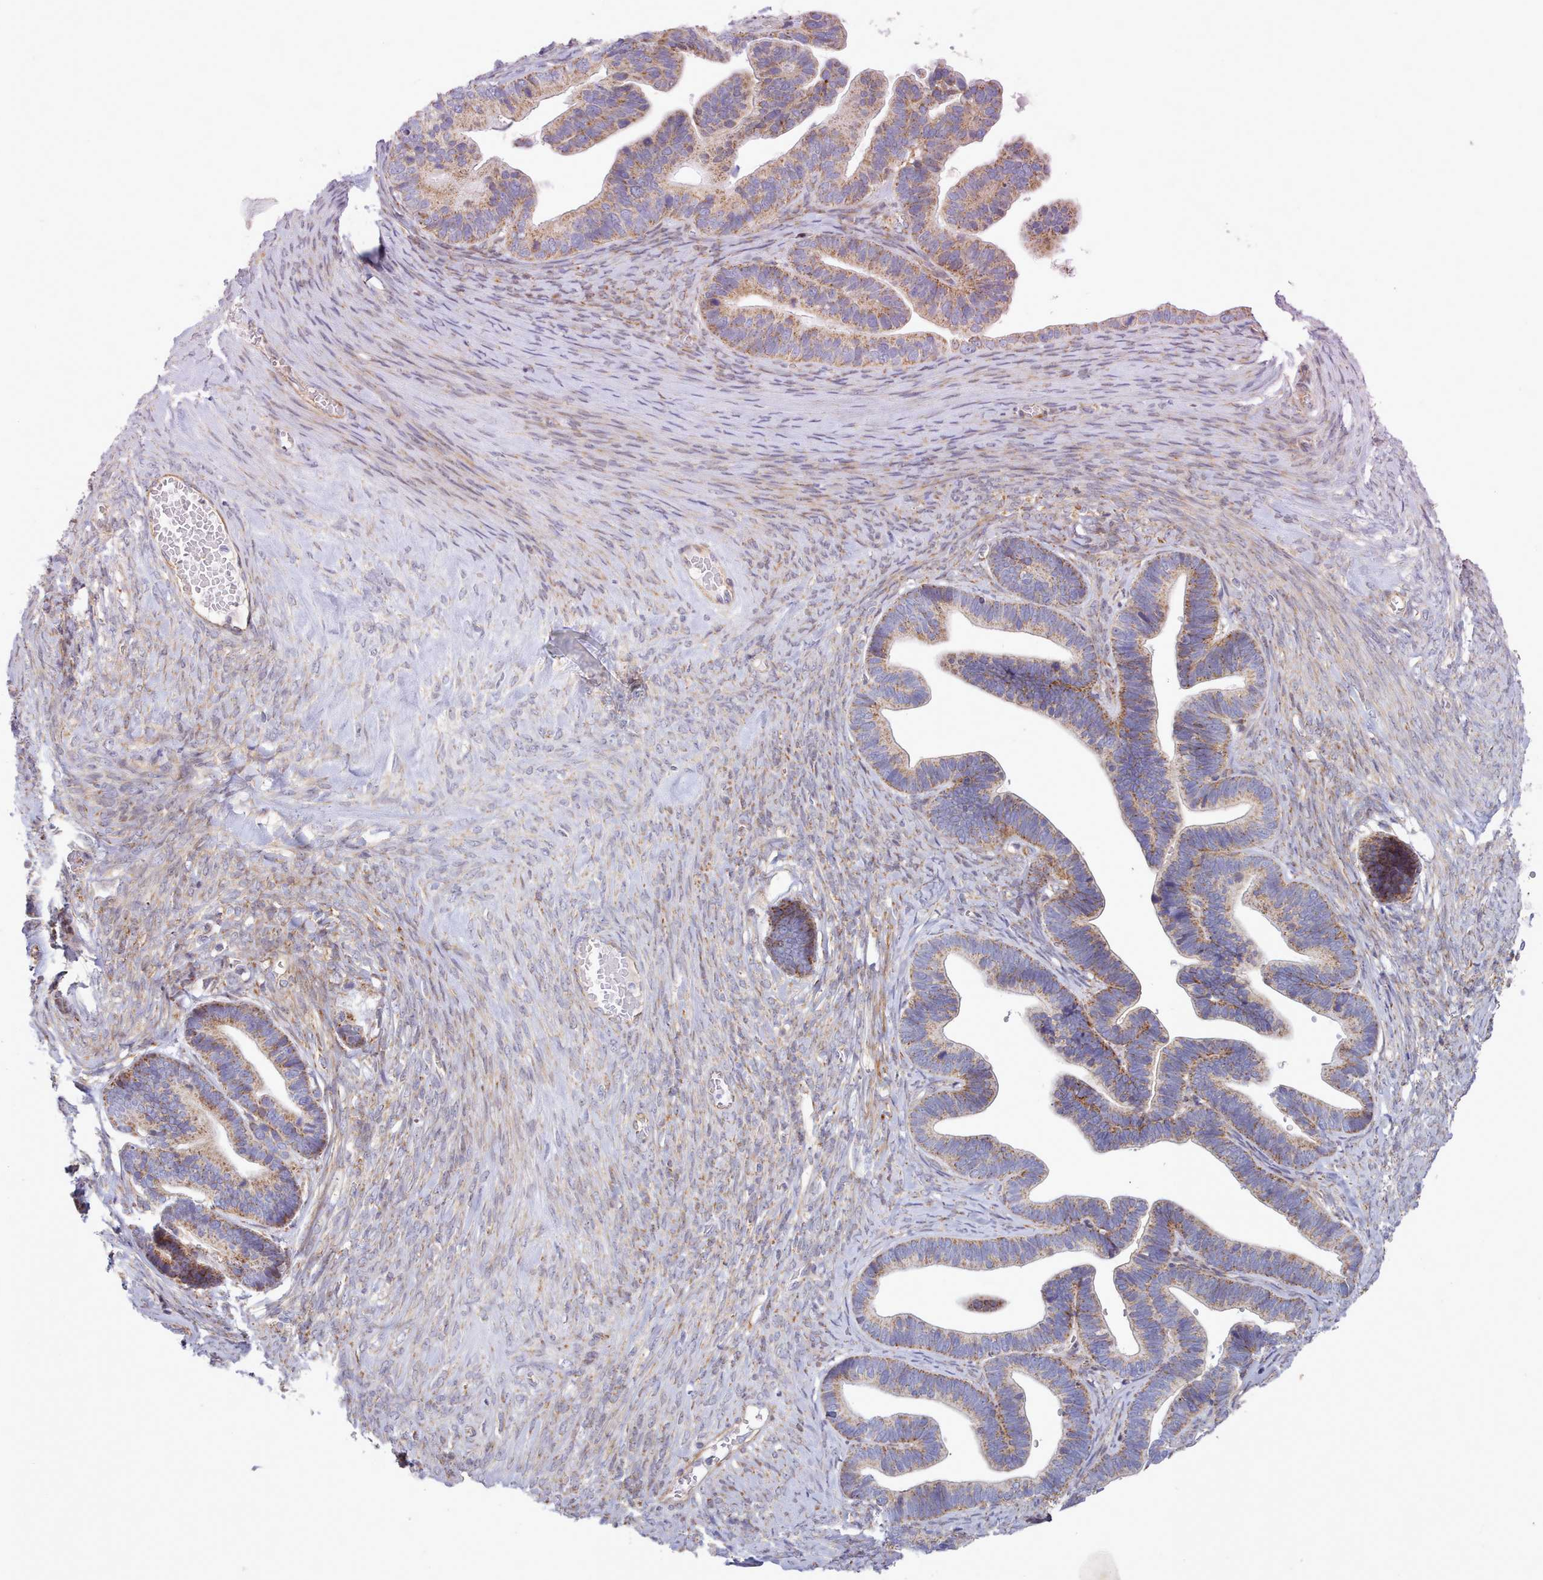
{"staining": {"intensity": "moderate", "quantity": ">75%", "location": "cytoplasmic/membranous"}, "tissue": "ovarian cancer", "cell_type": "Tumor cells", "image_type": "cancer", "snomed": [{"axis": "morphology", "description": "Cystadenocarcinoma, serous, NOS"}, {"axis": "topography", "description": "Ovary"}], "caption": "Moderate cytoplasmic/membranous positivity is identified in approximately >75% of tumor cells in ovarian cancer.", "gene": "MRPL21", "patient": {"sex": "female", "age": 56}}